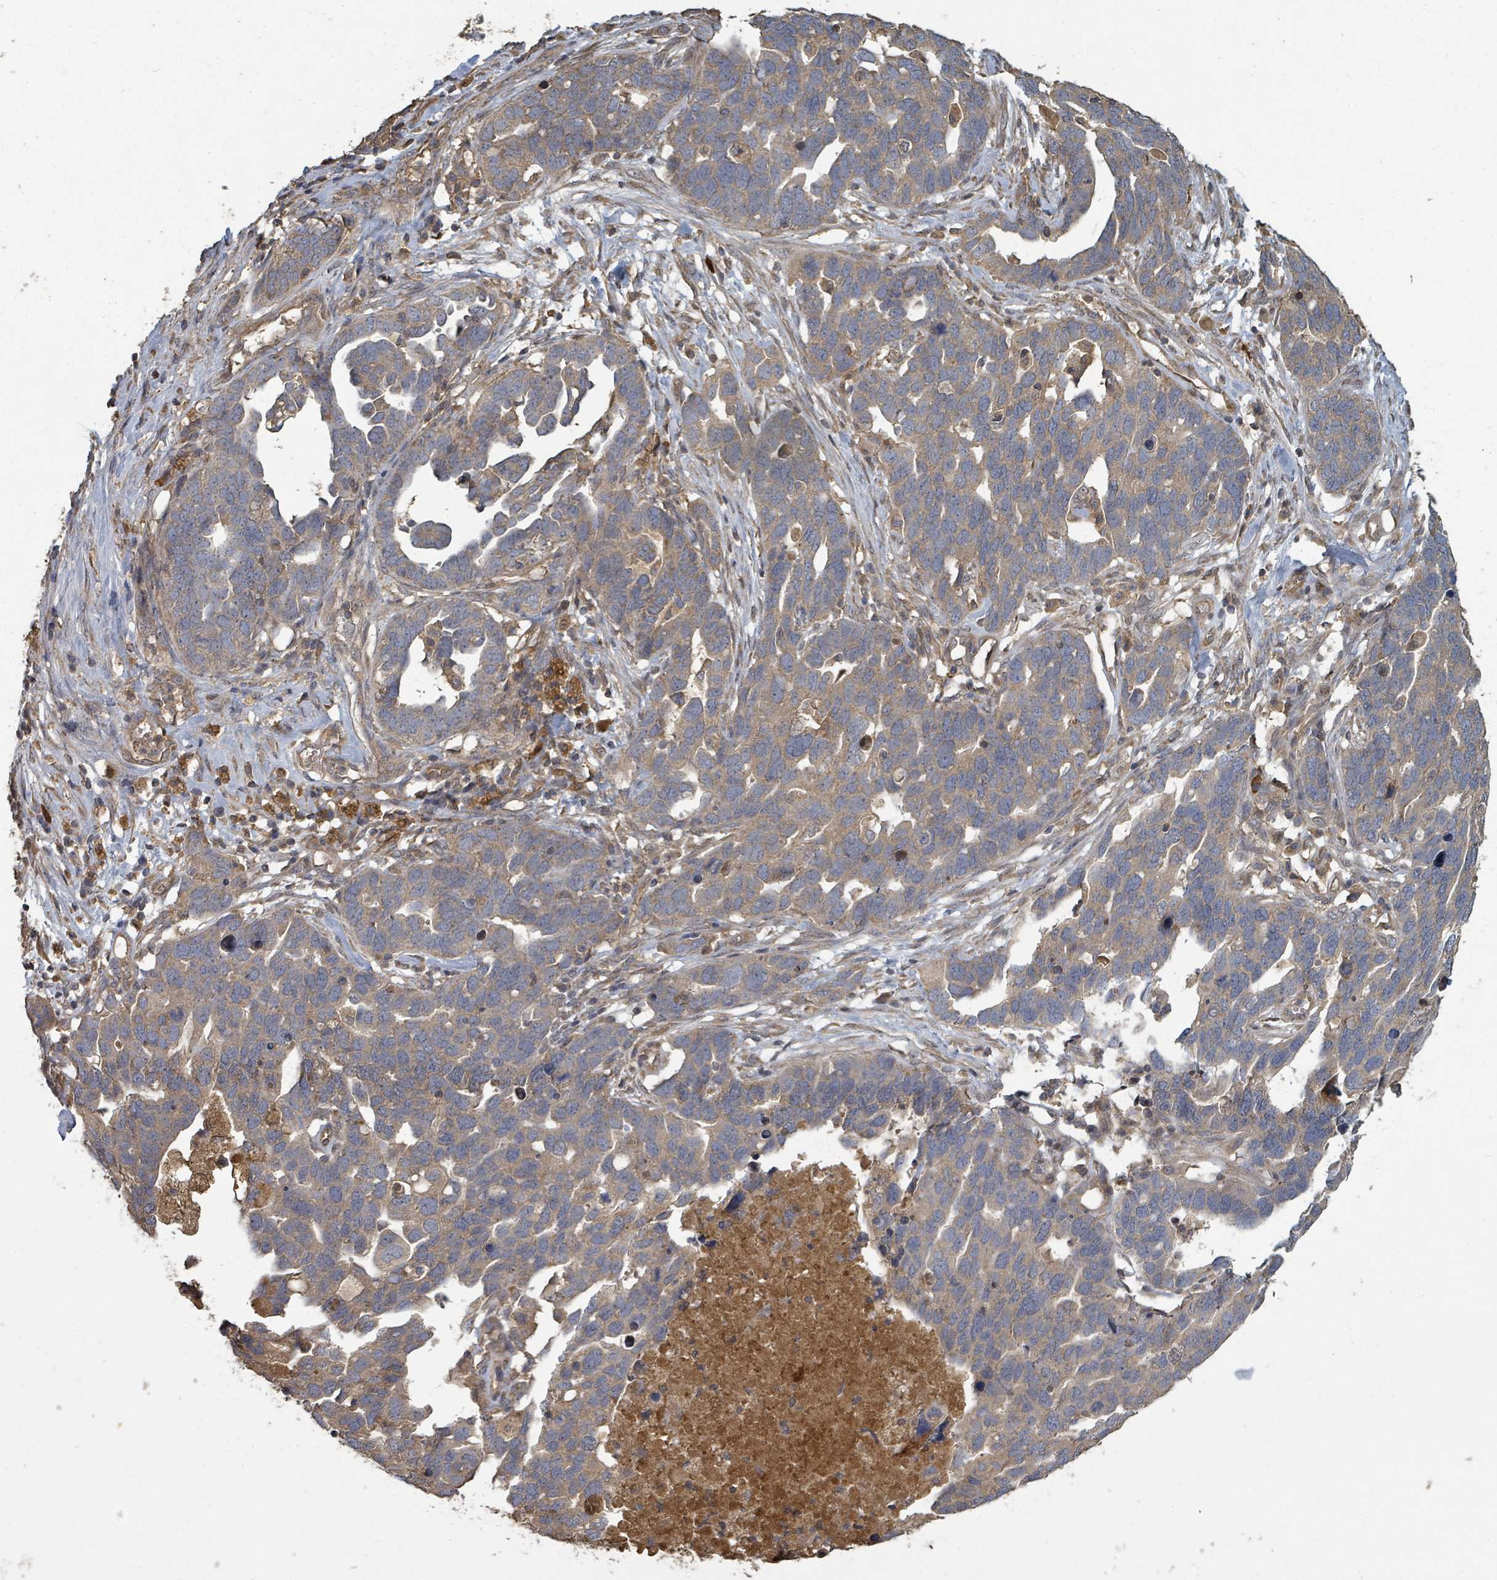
{"staining": {"intensity": "moderate", "quantity": "25%-75%", "location": "cytoplasmic/membranous"}, "tissue": "ovarian cancer", "cell_type": "Tumor cells", "image_type": "cancer", "snomed": [{"axis": "morphology", "description": "Cystadenocarcinoma, serous, NOS"}, {"axis": "topography", "description": "Ovary"}], "caption": "Ovarian cancer was stained to show a protein in brown. There is medium levels of moderate cytoplasmic/membranous expression in approximately 25%-75% of tumor cells.", "gene": "WDFY1", "patient": {"sex": "female", "age": 54}}